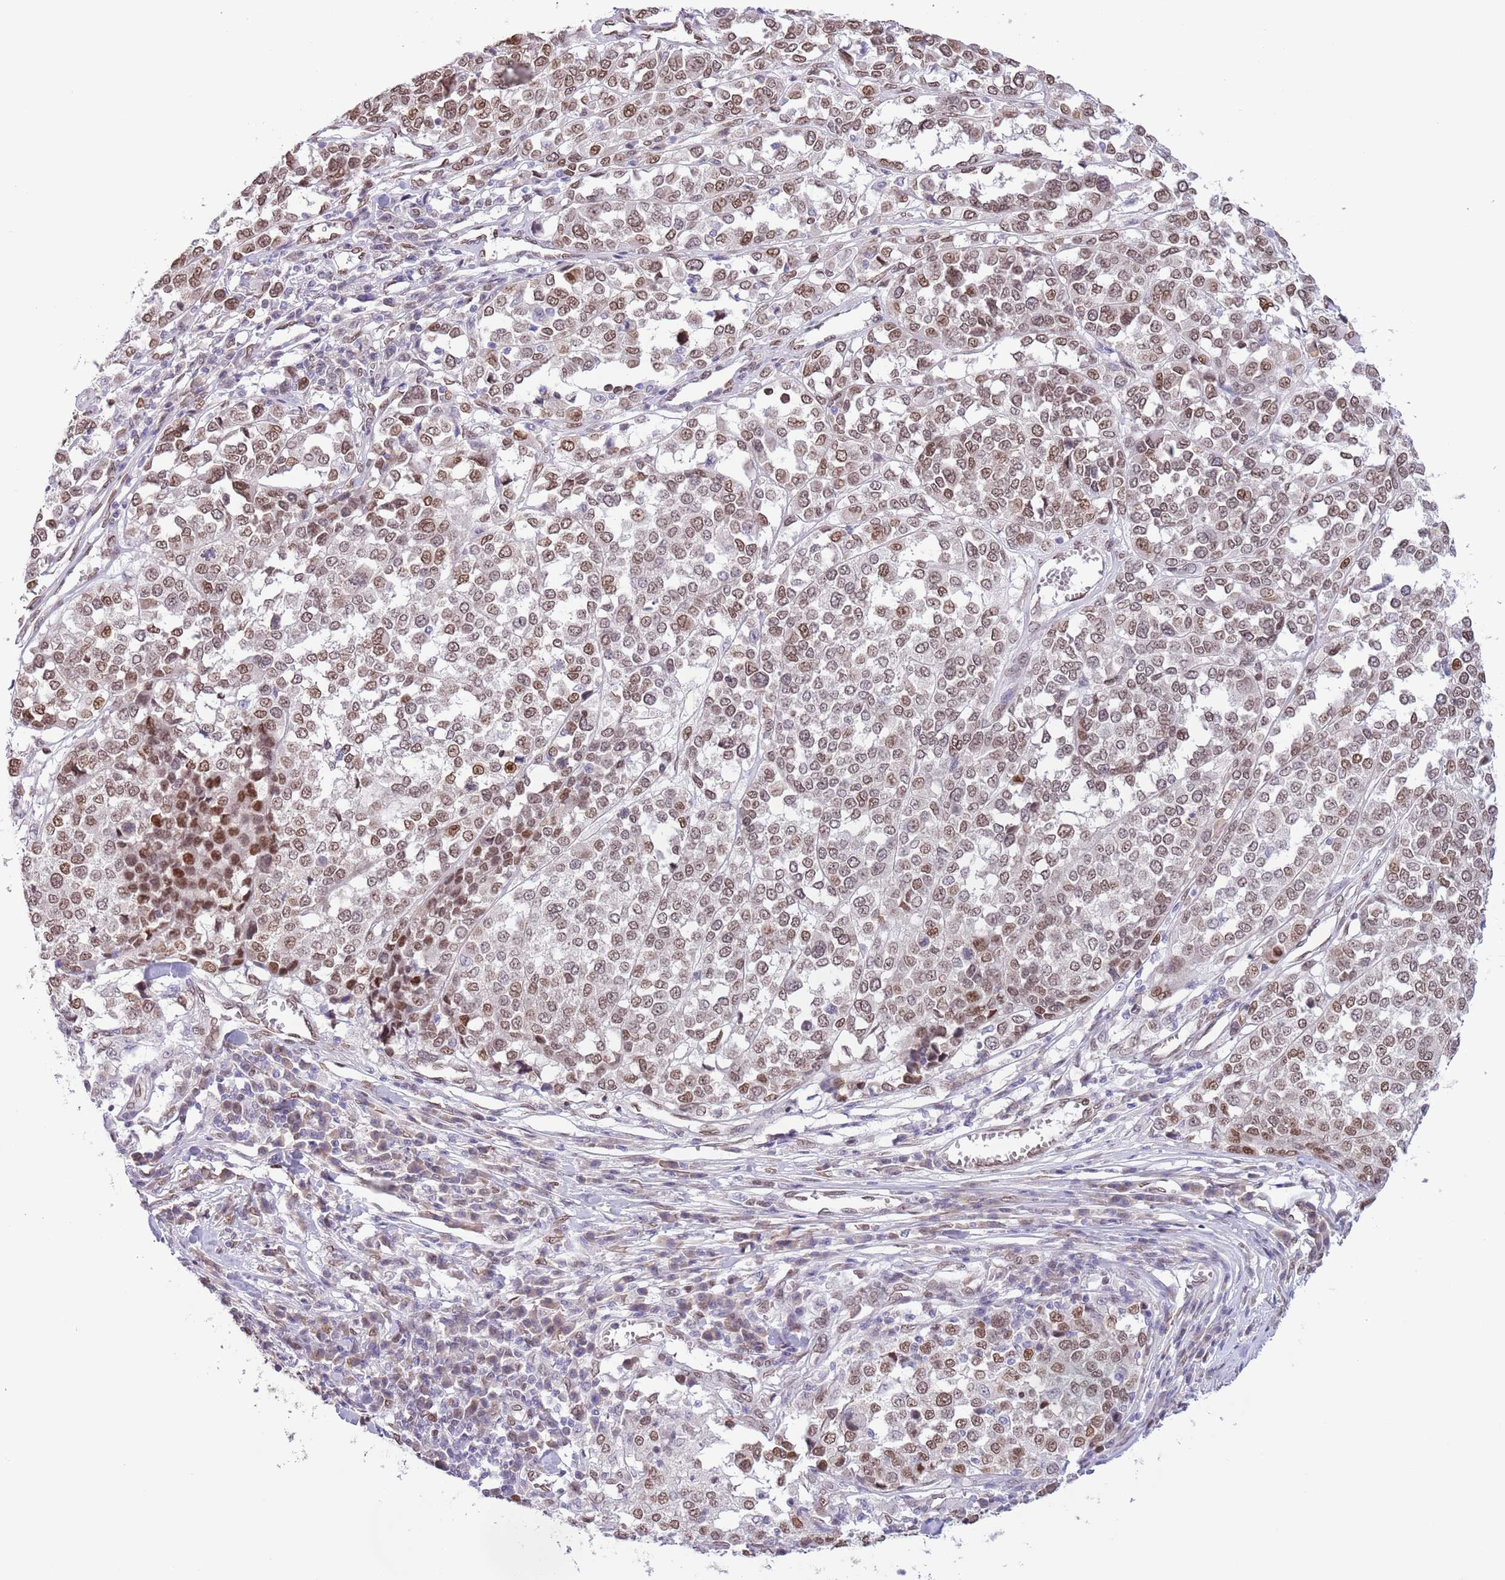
{"staining": {"intensity": "moderate", "quantity": ">75%", "location": "cytoplasmic/membranous,nuclear"}, "tissue": "melanoma", "cell_type": "Tumor cells", "image_type": "cancer", "snomed": [{"axis": "morphology", "description": "Malignant melanoma, Metastatic site"}, {"axis": "topography", "description": "Lymph node"}], "caption": "Malignant melanoma (metastatic site) stained with a brown dye reveals moderate cytoplasmic/membranous and nuclear positive positivity in about >75% of tumor cells.", "gene": "ZGLP1", "patient": {"sex": "male", "age": 44}}